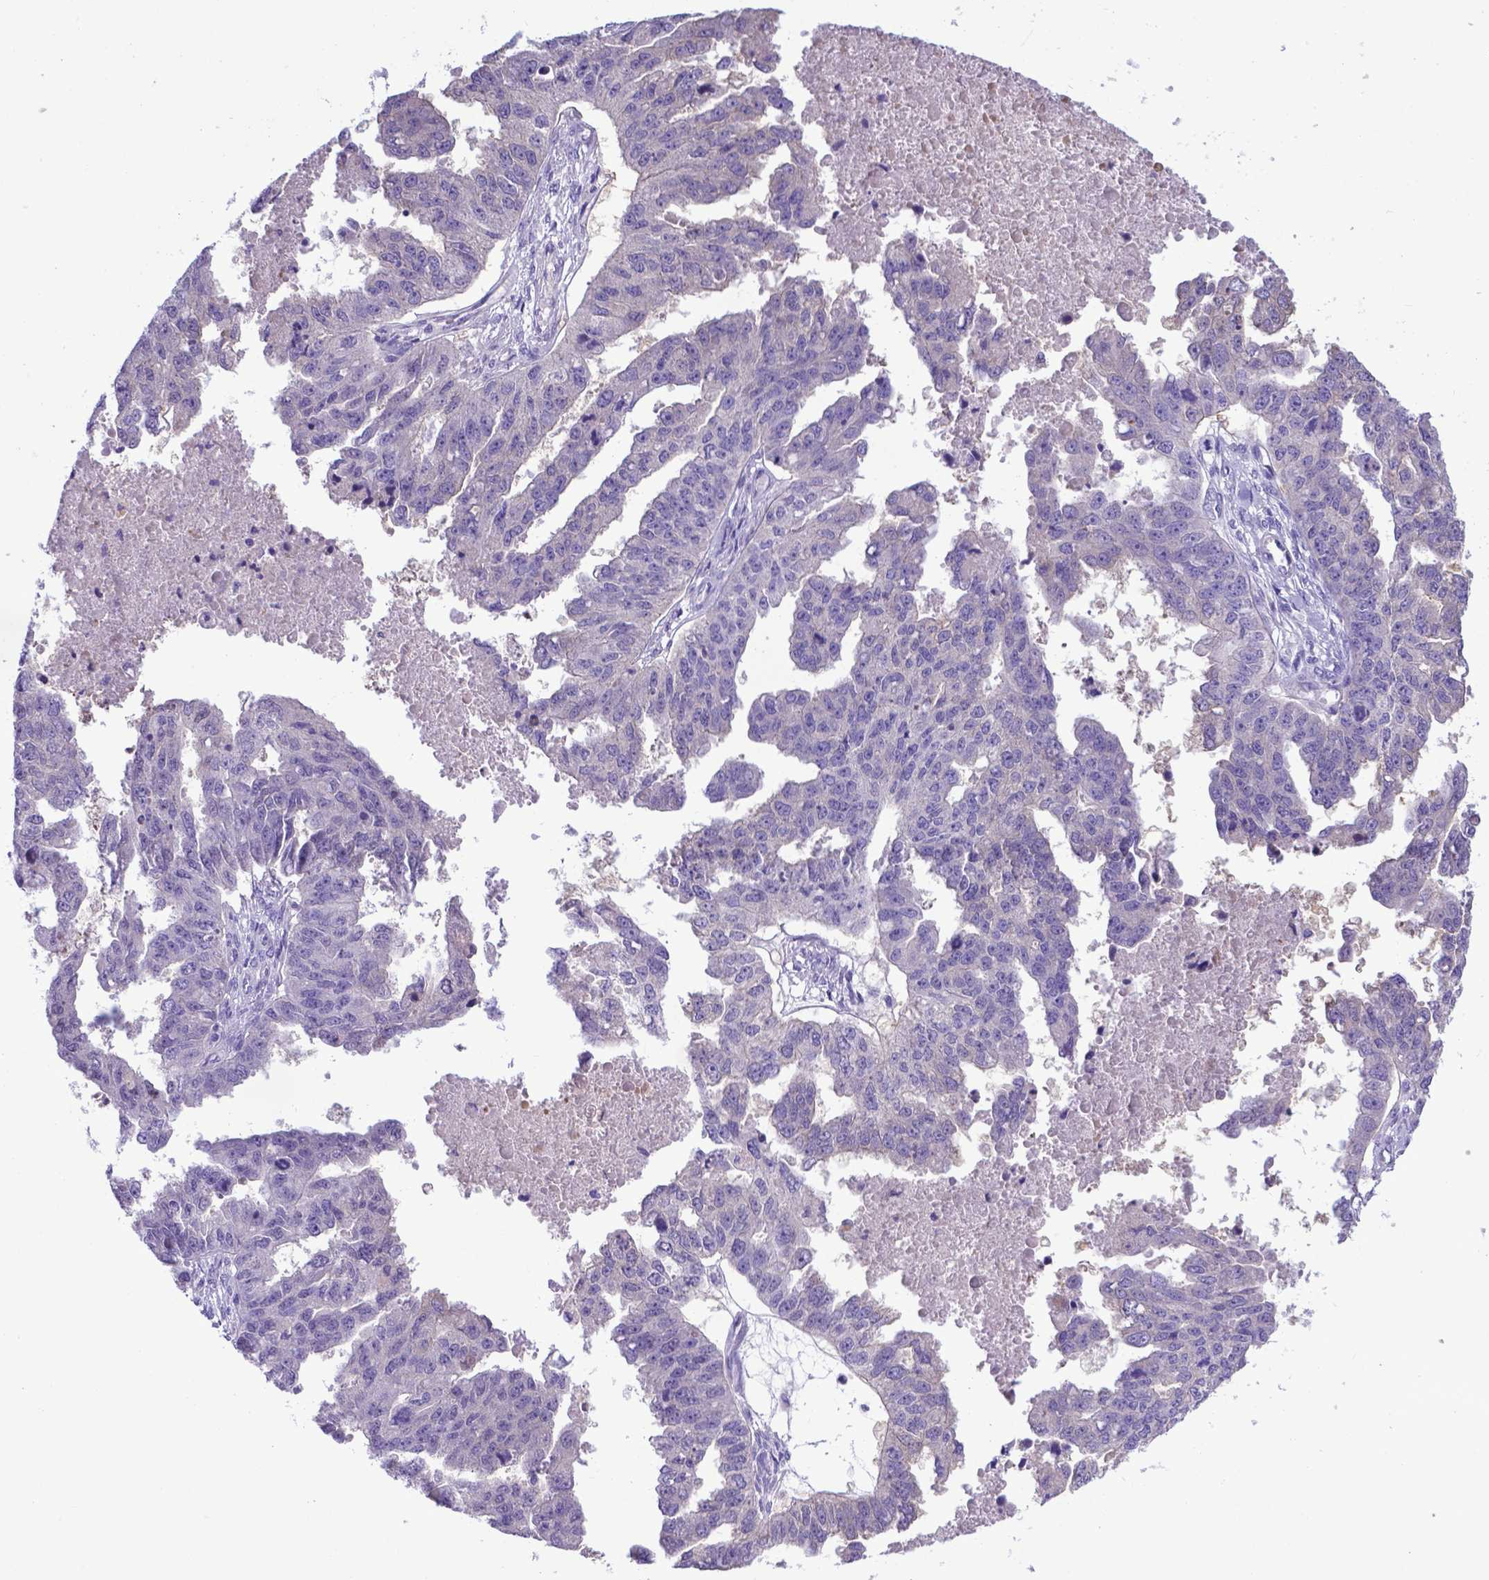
{"staining": {"intensity": "negative", "quantity": "none", "location": "none"}, "tissue": "ovarian cancer", "cell_type": "Tumor cells", "image_type": "cancer", "snomed": [{"axis": "morphology", "description": "Cystadenocarcinoma, serous, NOS"}, {"axis": "topography", "description": "Ovary"}], "caption": "This is an IHC image of serous cystadenocarcinoma (ovarian). There is no expression in tumor cells.", "gene": "ADRA2B", "patient": {"sex": "female", "age": 58}}